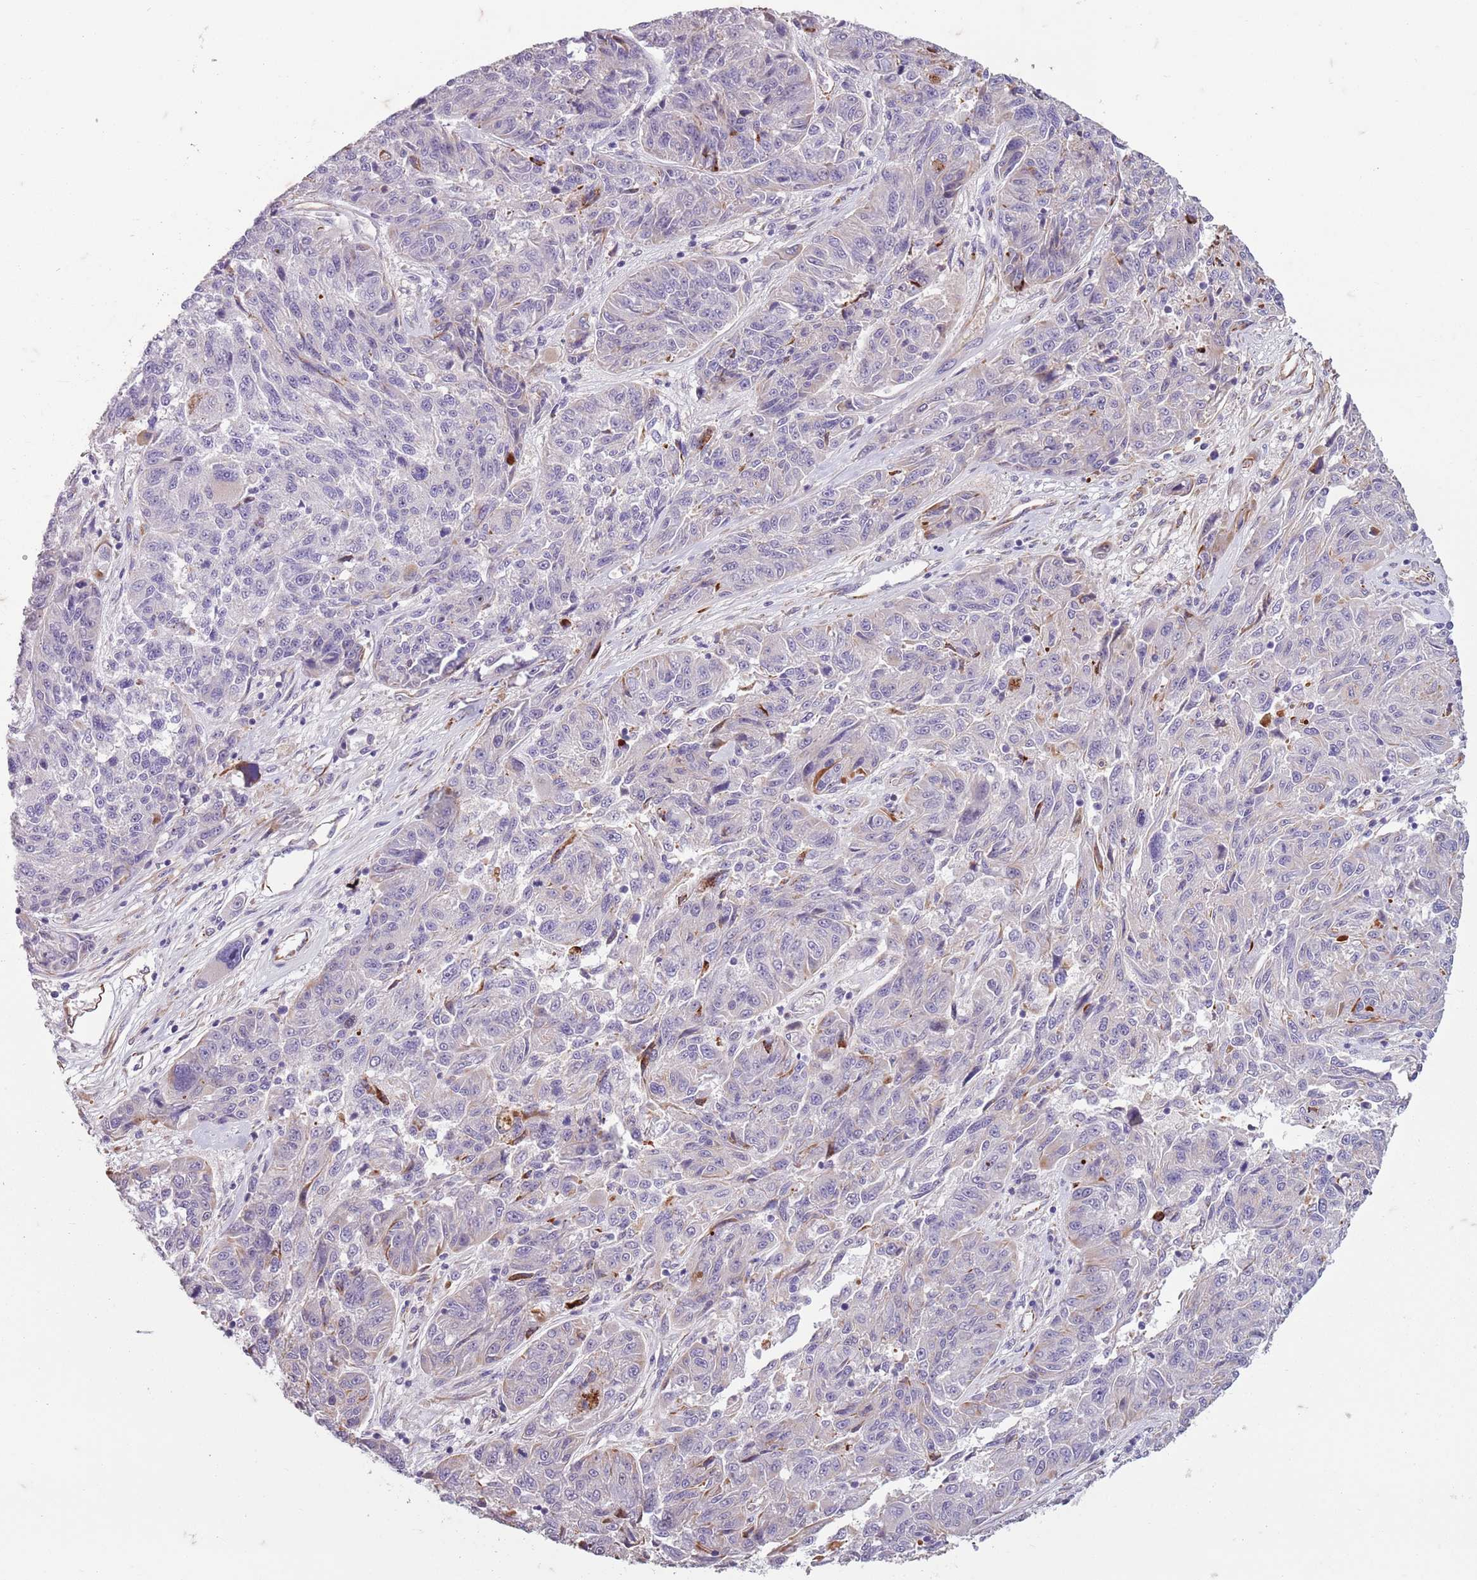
{"staining": {"intensity": "negative", "quantity": "none", "location": "none"}, "tissue": "melanoma", "cell_type": "Tumor cells", "image_type": "cancer", "snomed": [{"axis": "morphology", "description": "Malignant melanoma, NOS"}, {"axis": "topography", "description": "Skin"}], "caption": "Melanoma stained for a protein using IHC reveals no expression tumor cells.", "gene": "TAS2R38", "patient": {"sex": "male", "age": 53}}